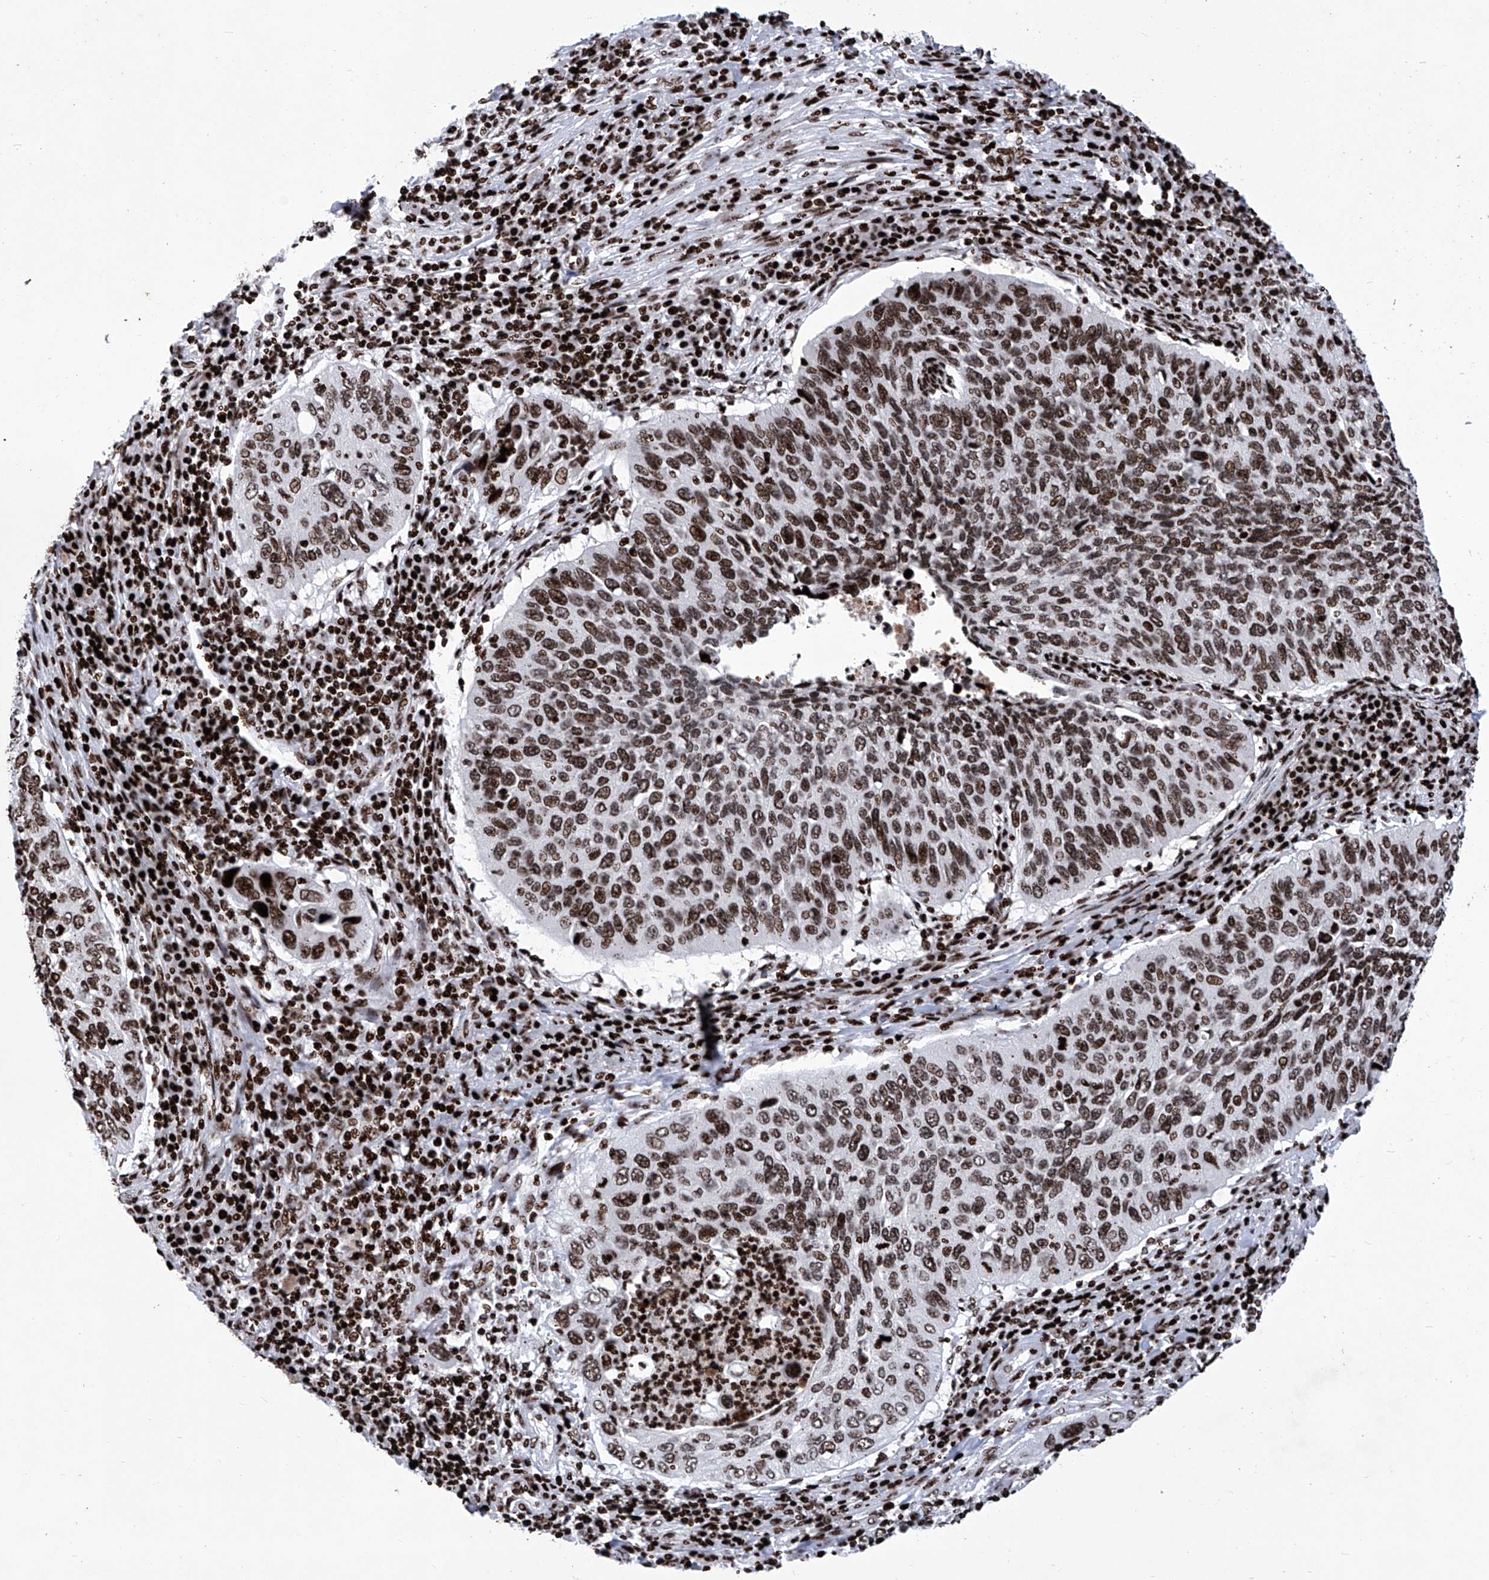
{"staining": {"intensity": "moderate", "quantity": ">75%", "location": "nuclear"}, "tissue": "cervical cancer", "cell_type": "Tumor cells", "image_type": "cancer", "snomed": [{"axis": "morphology", "description": "Squamous cell carcinoma, NOS"}, {"axis": "topography", "description": "Cervix"}], "caption": "A histopathology image of cervical cancer stained for a protein exhibits moderate nuclear brown staining in tumor cells.", "gene": "HEY2", "patient": {"sex": "female", "age": 38}}